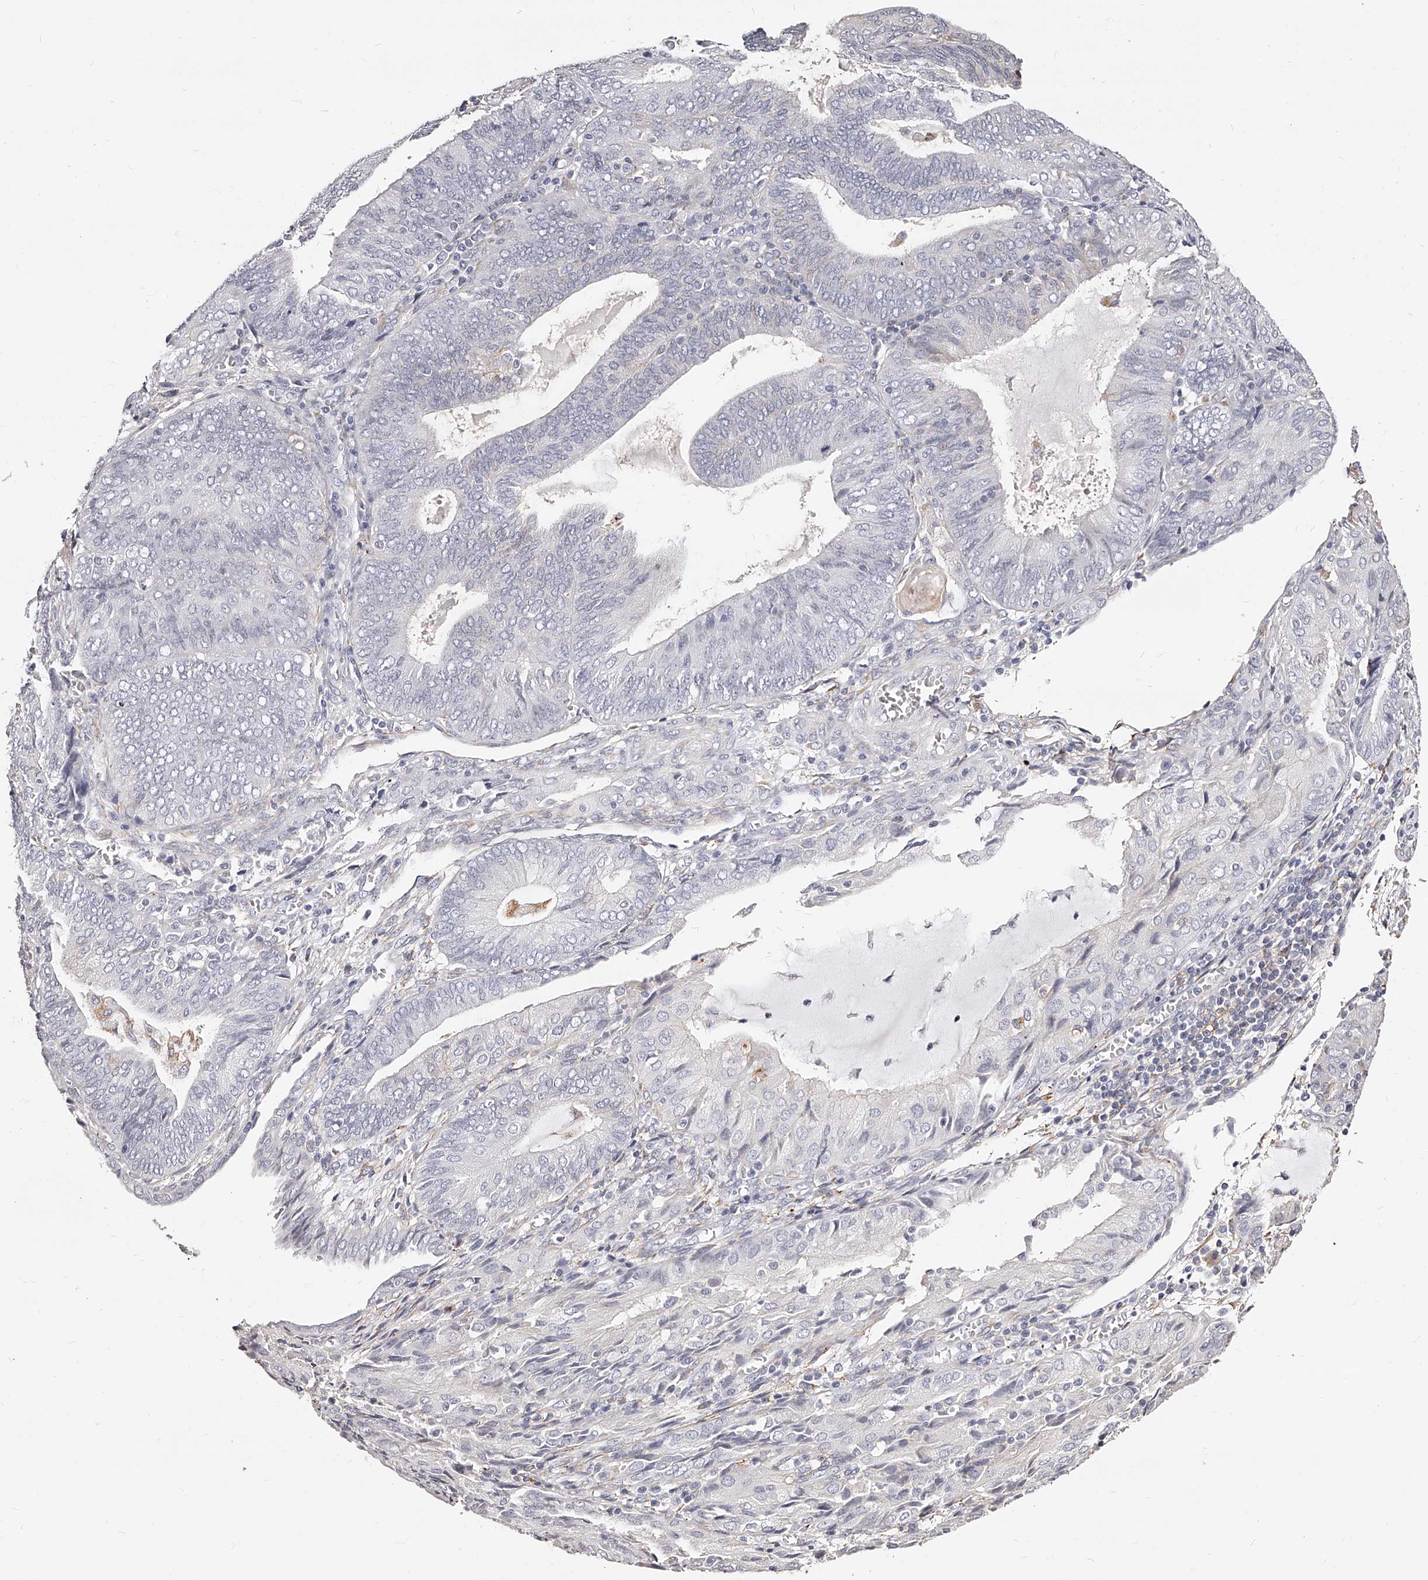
{"staining": {"intensity": "negative", "quantity": "none", "location": "none"}, "tissue": "endometrial cancer", "cell_type": "Tumor cells", "image_type": "cancer", "snomed": [{"axis": "morphology", "description": "Adenocarcinoma, NOS"}, {"axis": "topography", "description": "Endometrium"}], "caption": "Endometrial cancer (adenocarcinoma) stained for a protein using immunohistochemistry (IHC) demonstrates no staining tumor cells.", "gene": "CD82", "patient": {"sex": "female", "age": 81}}